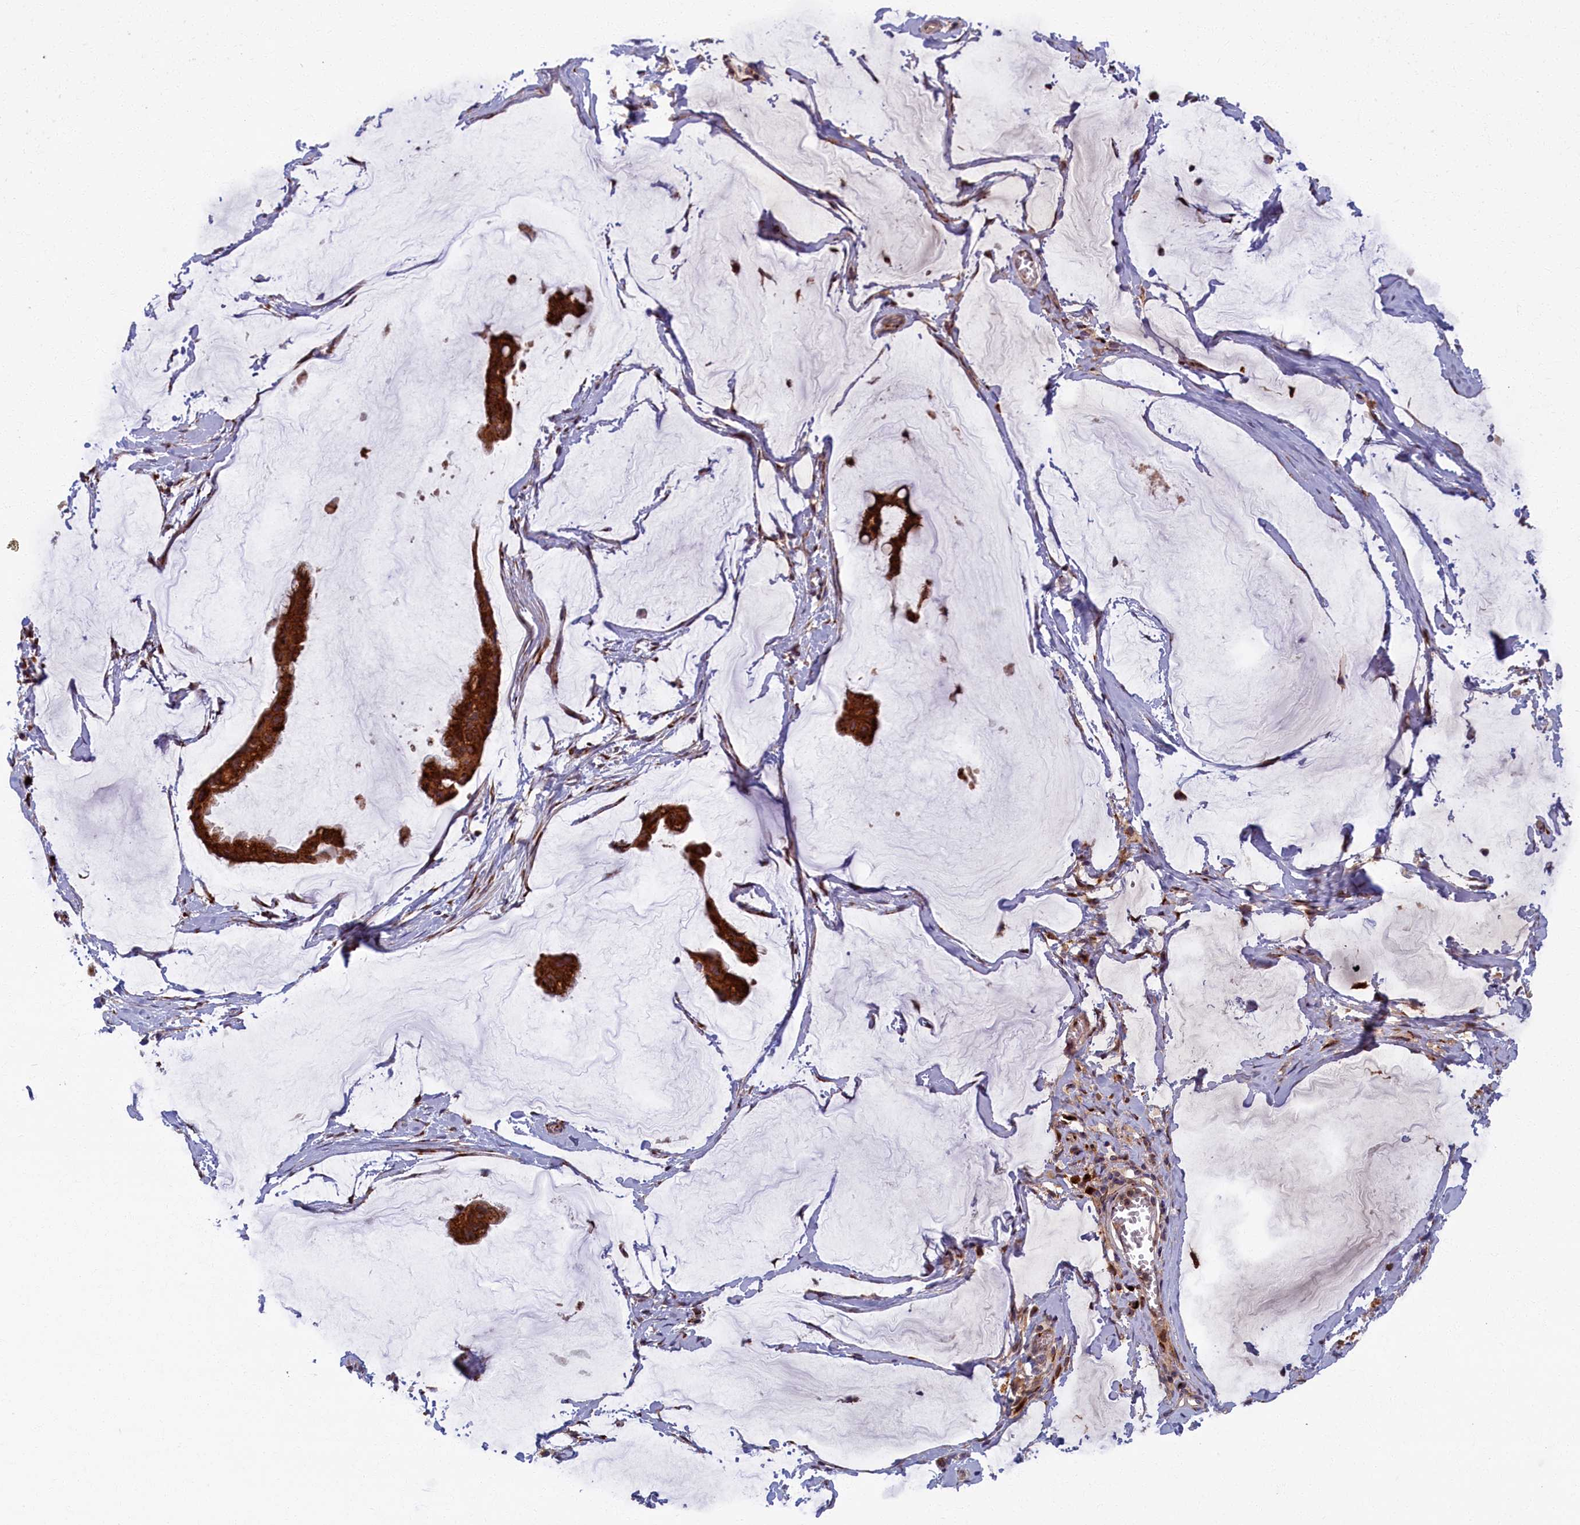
{"staining": {"intensity": "strong", "quantity": ">75%", "location": "cytoplasmic/membranous"}, "tissue": "ovarian cancer", "cell_type": "Tumor cells", "image_type": "cancer", "snomed": [{"axis": "morphology", "description": "Cystadenocarcinoma, mucinous, NOS"}, {"axis": "topography", "description": "Ovary"}], "caption": "Protein expression analysis of human ovarian cancer (mucinous cystadenocarcinoma) reveals strong cytoplasmic/membranous staining in about >75% of tumor cells. (DAB (3,3'-diaminobenzidine) IHC, brown staining for protein, blue staining for nuclei).", "gene": "BLVRB", "patient": {"sex": "female", "age": 73}}